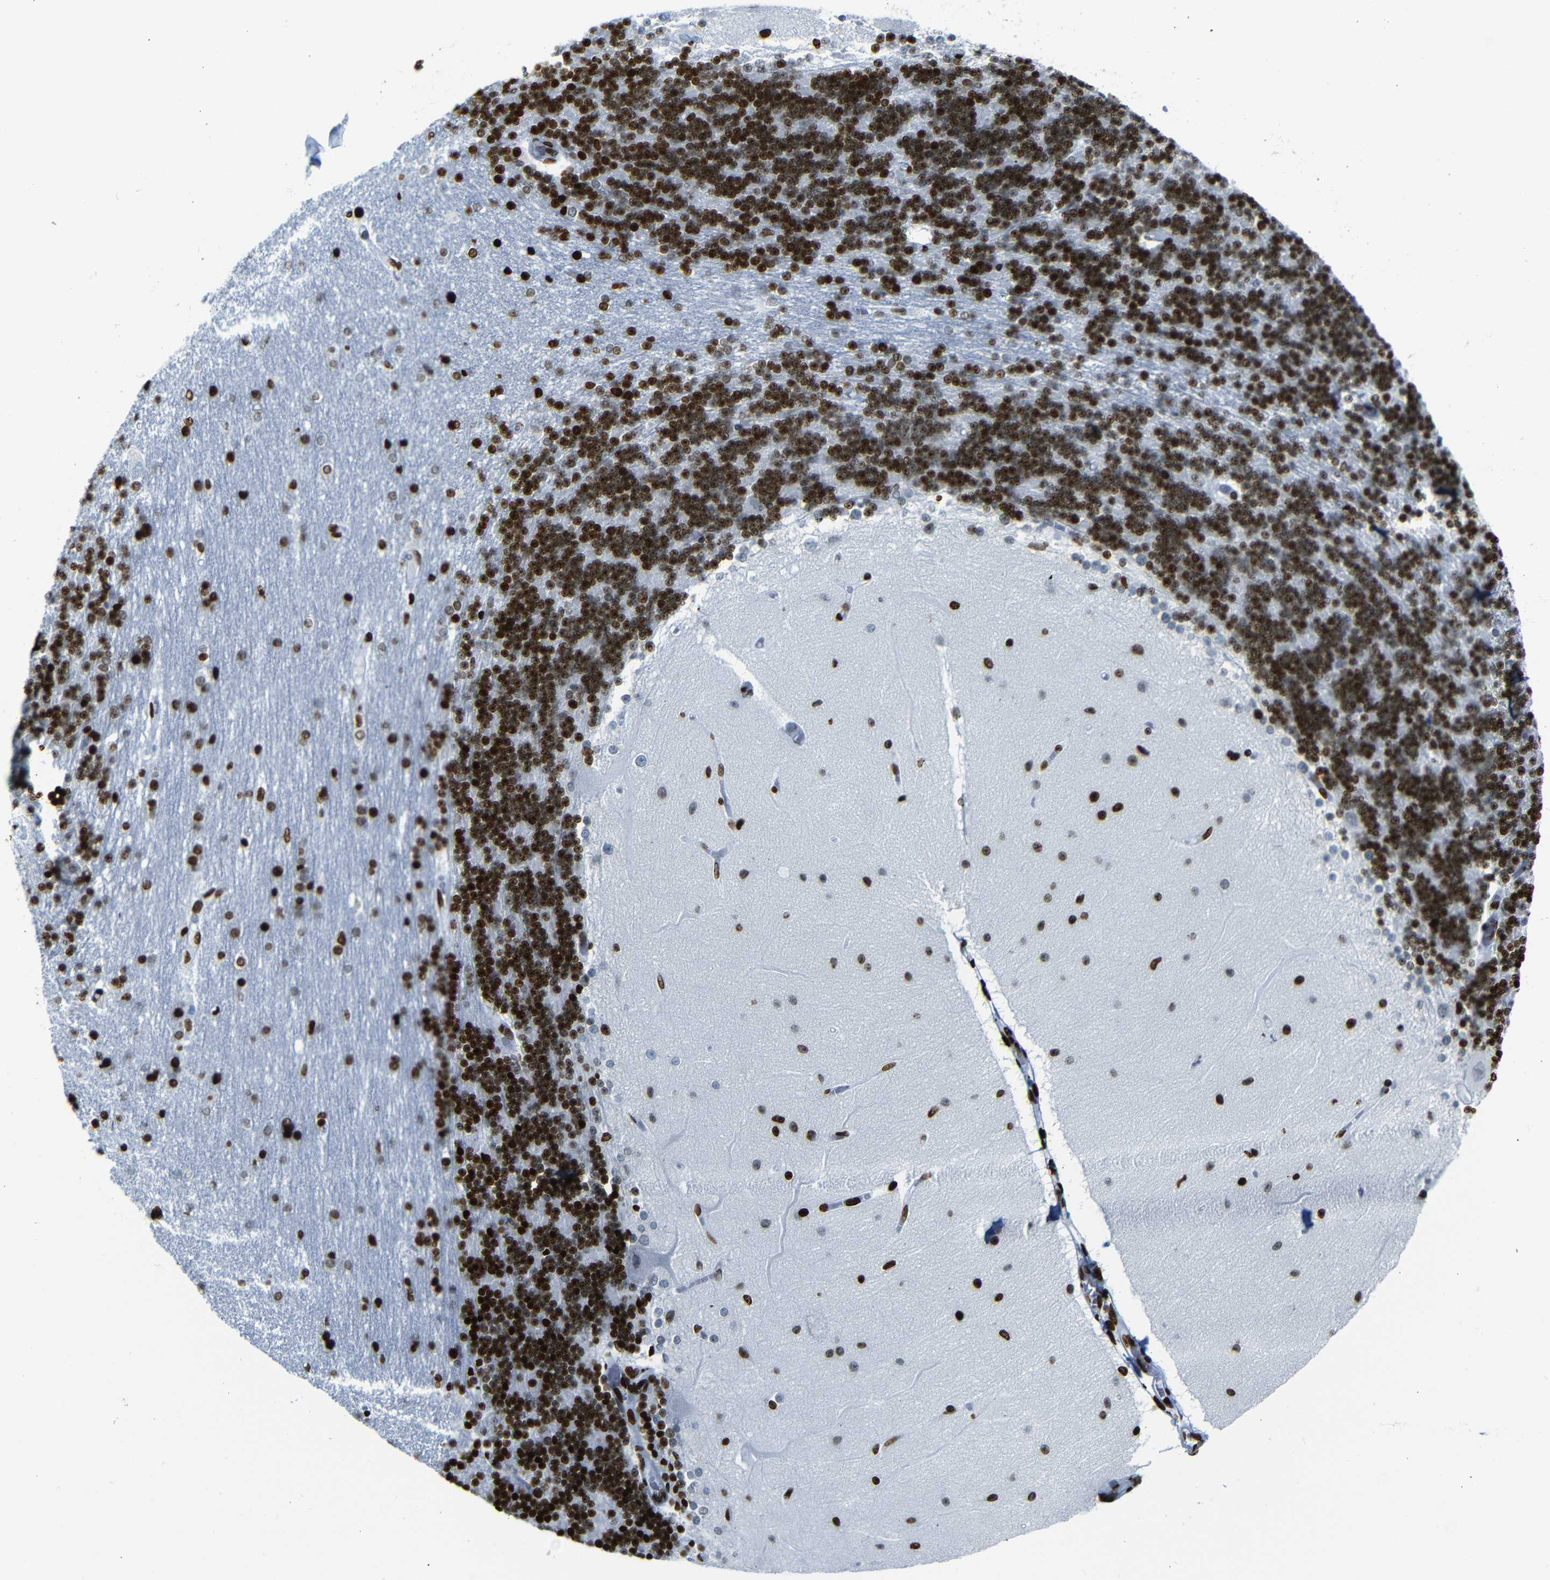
{"staining": {"intensity": "strong", "quantity": ">75%", "location": "nuclear"}, "tissue": "cerebellum", "cell_type": "Cells in granular layer", "image_type": "normal", "snomed": [{"axis": "morphology", "description": "Normal tissue, NOS"}, {"axis": "topography", "description": "Cerebellum"}], "caption": "Cells in granular layer exhibit high levels of strong nuclear positivity in approximately >75% of cells in unremarkable cerebellum. (DAB IHC, brown staining for protein, blue staining for nuclei).", "gene": "NPIPB15", "patient": {"sex": "female", "age": 54}}